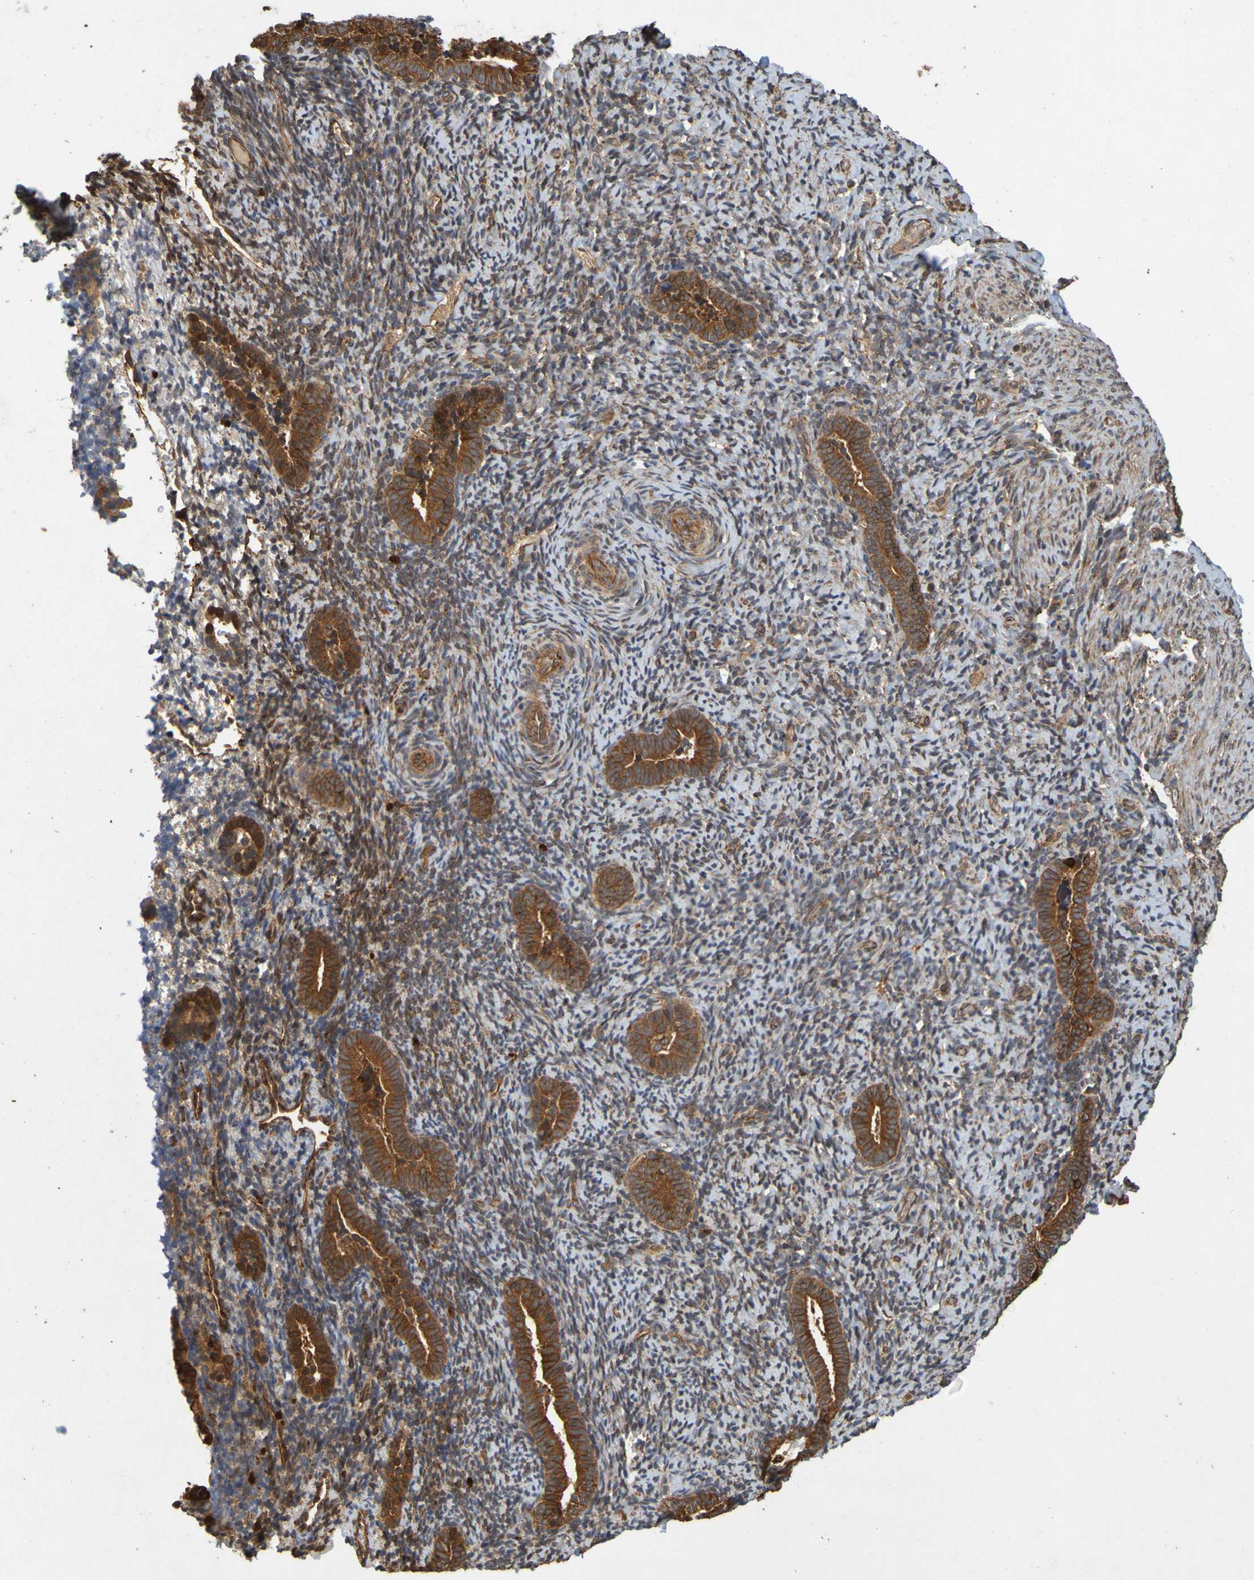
{"staining": {"intensity": "moderate", "quantity": ">75%", "location": "cytoplasmic/membranous"}, "tissue": "endometrium", "cell_type": "Cells in endometrial stroma", "image_type": "normal", "snomed": [{"axis": "morphology", "description": "Normal tissue, NOS"}, {"axis": "topography", "description": "Endometrium"}], "caption": "Protein analysis of normal endometrium displays moderate cytoplasmic/membranous staining in about >75% of cells in endometrial stroma.", "gene": "OCRL", "patient": {"sex": "female", "age": 51}}